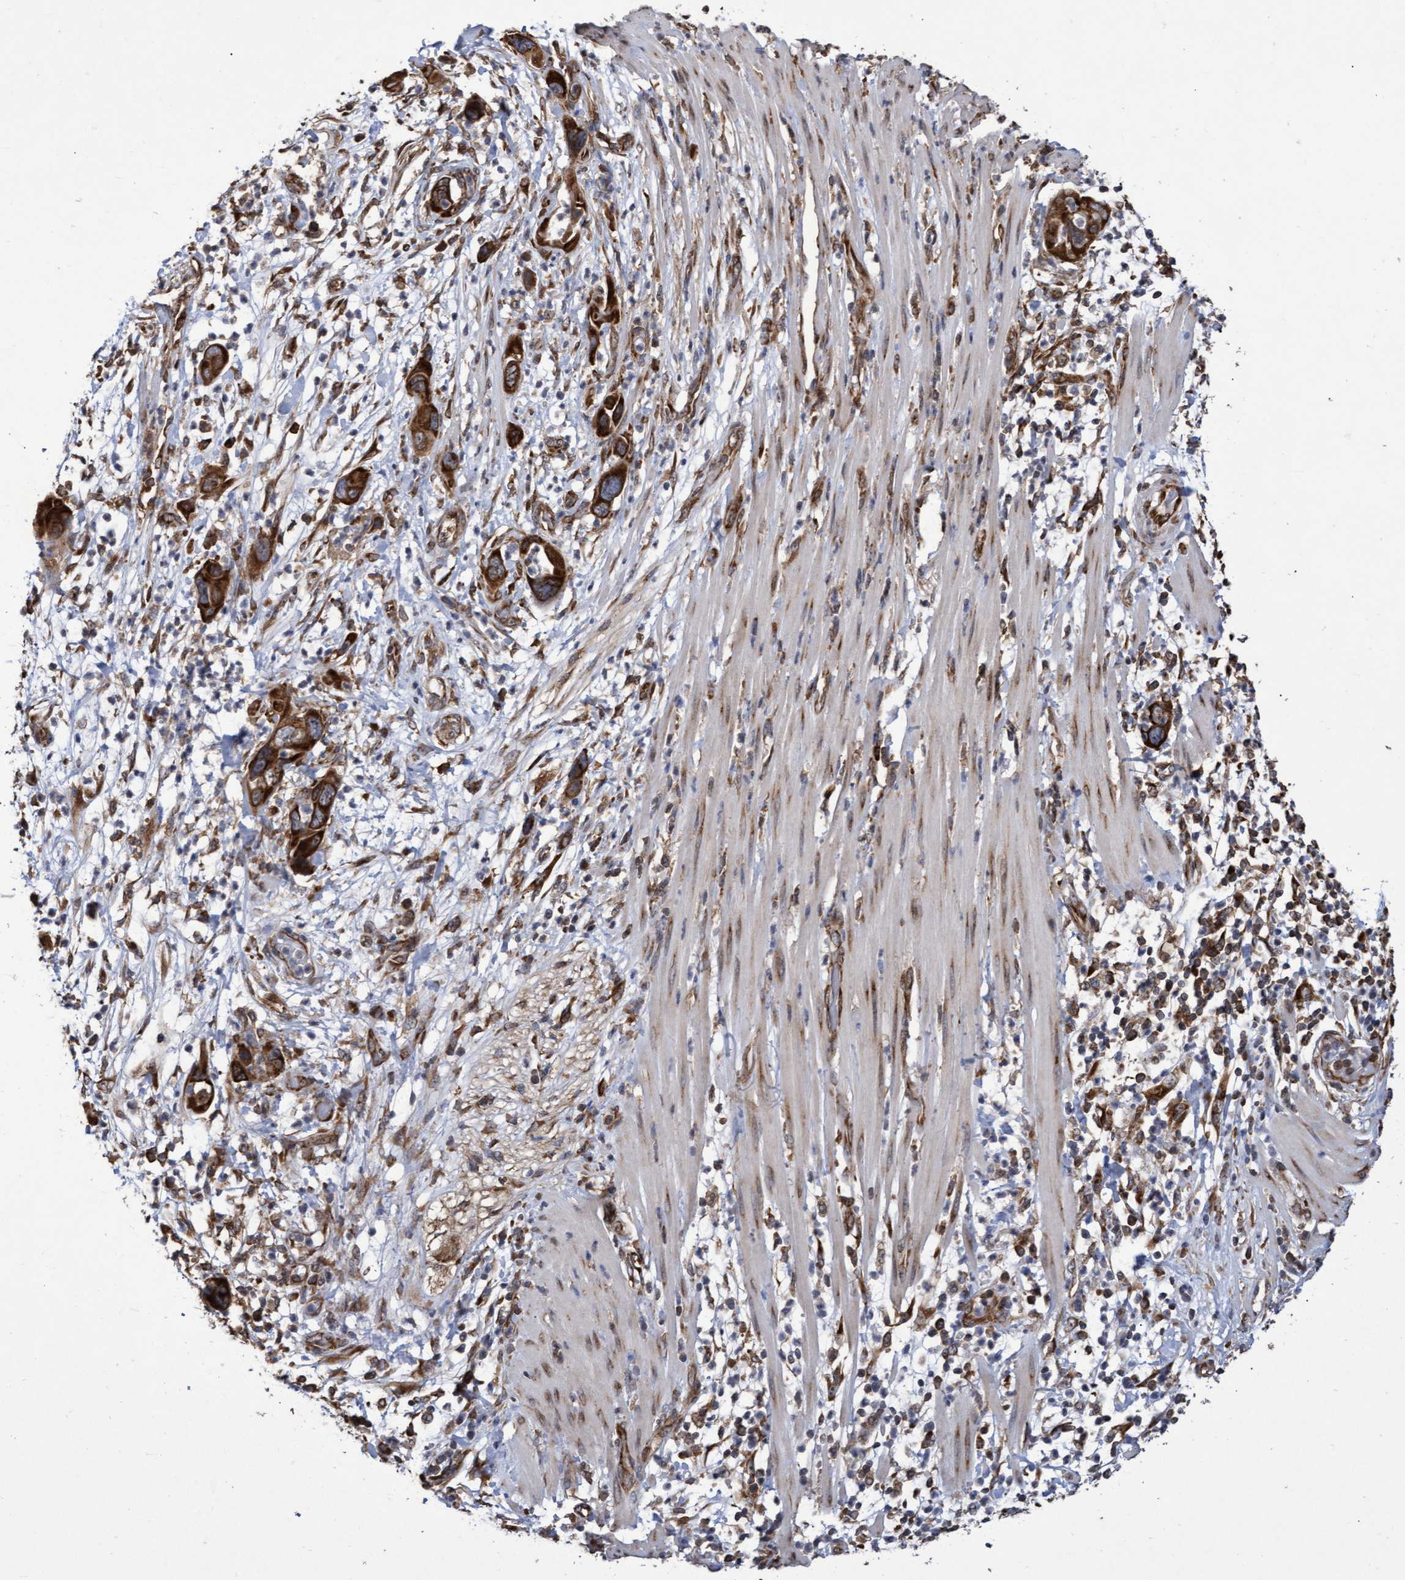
{"staining": {"intensity": "strong", "quantity": ">75%", "location": "cytoplasmic/membranous"}, "tissue": "pancreatic cancer", "cell_type": "Tumor cells", "image_type": "cancer", "snomed": [{"axis": "morphology", "description": "Adenocarcinoma, NOS"}, {"axis": "topography", "description": "Pancreas"}], "caption": "Immunohistochemical staining of human pancreatic cancer (adenocarcinoma) reveals high levels of strong cytoplasmic/membranous staining in about >75% of tumor cells.", "gene": "ABCF2", "patient": {"sex": "female", "age": 71}}